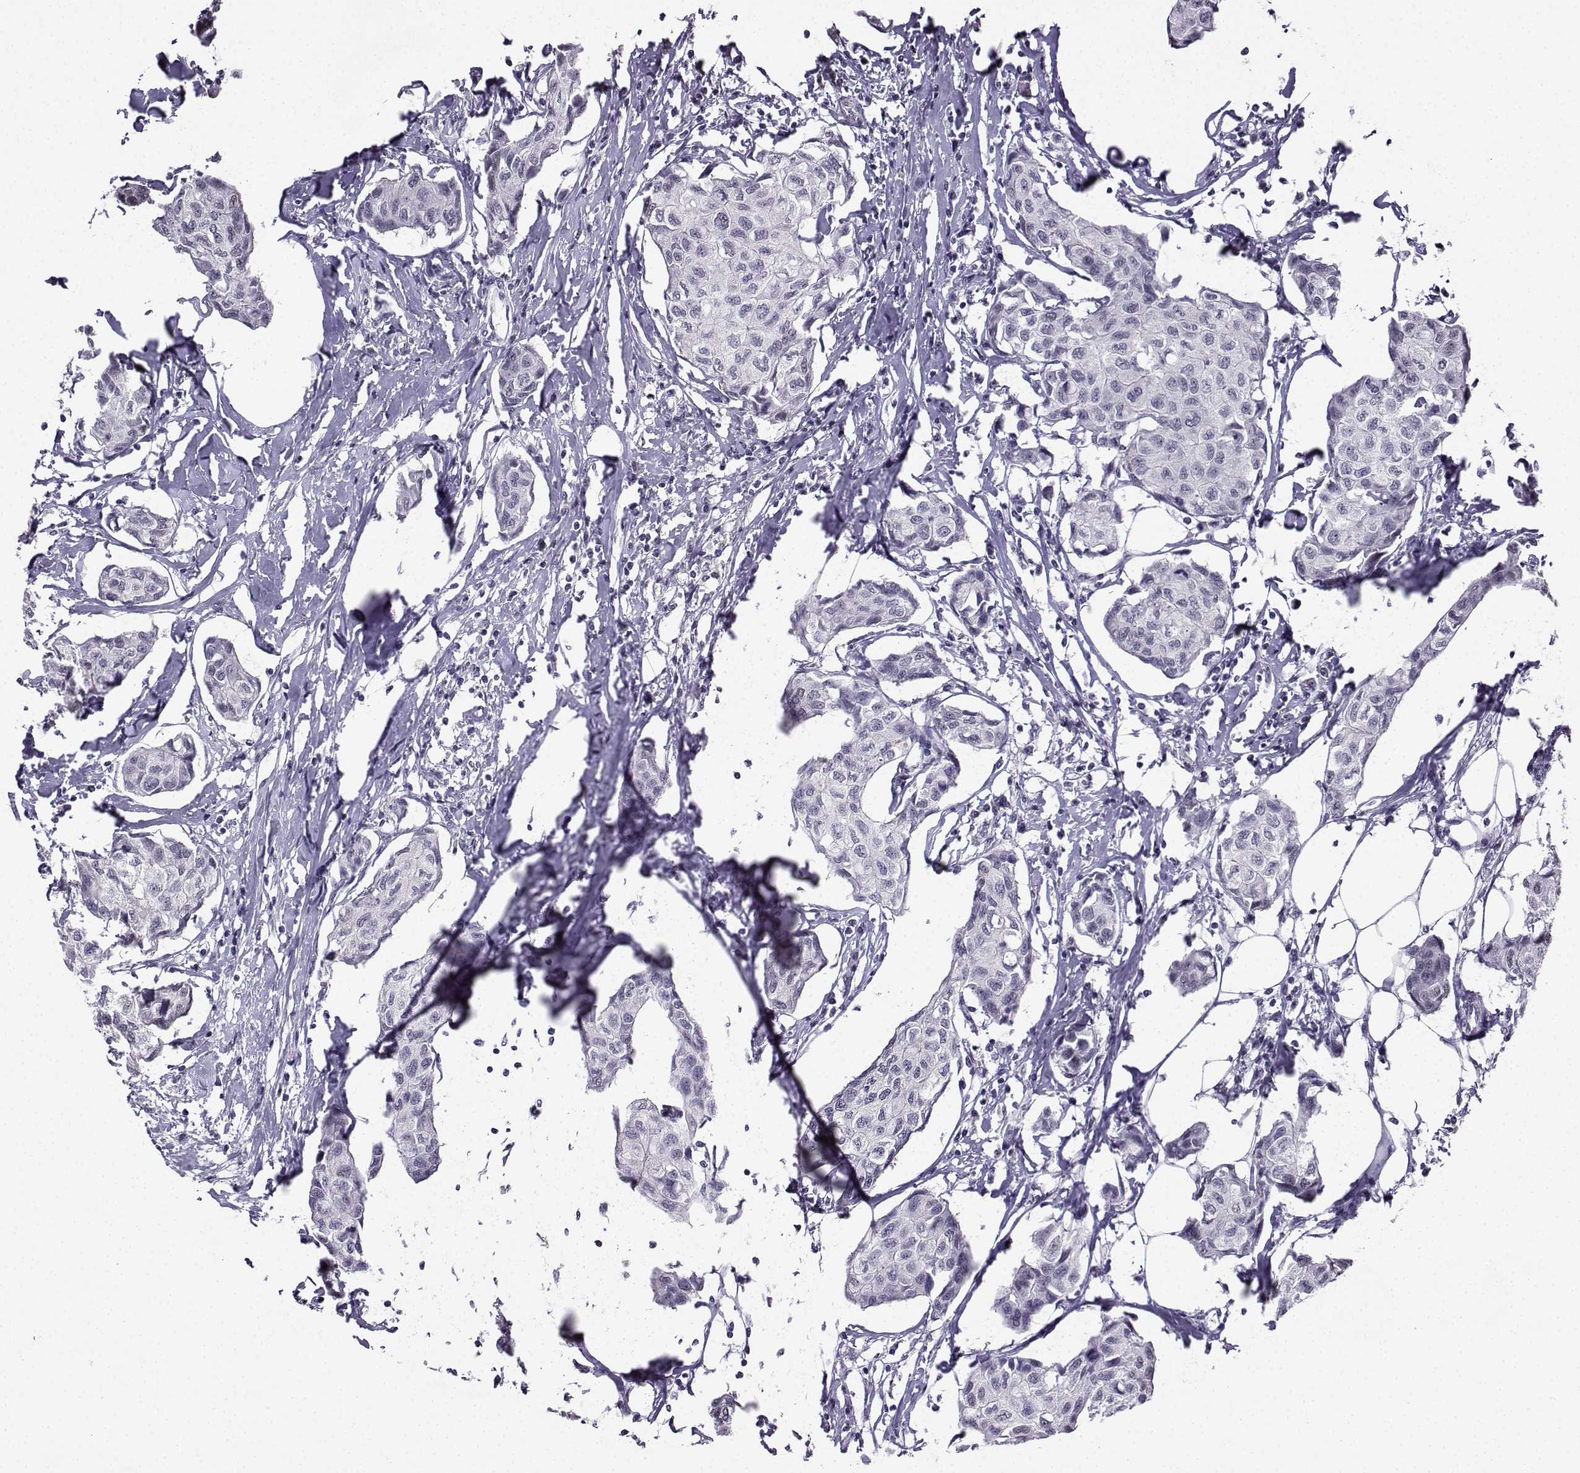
{"staining": {"intensity": "negative", "quantity": "none", "location": "none"}, "tissue": "breast cancer", "cell_type": "Tumor cells", "image_type": "cancer", "snomed": [{"axis": "morphology", "description": "Duct carcinoma"}, {"axis": "topography", "description": "Breast"}], "caption": "A high-resolution histopathology image shows immunohistochemistry staining of infiltrating ductal carcinoma (breast), which displays no significant staining in tumor cells.", "gene": "LRFN2", "patient": {"sex": "female", "age": 80}}